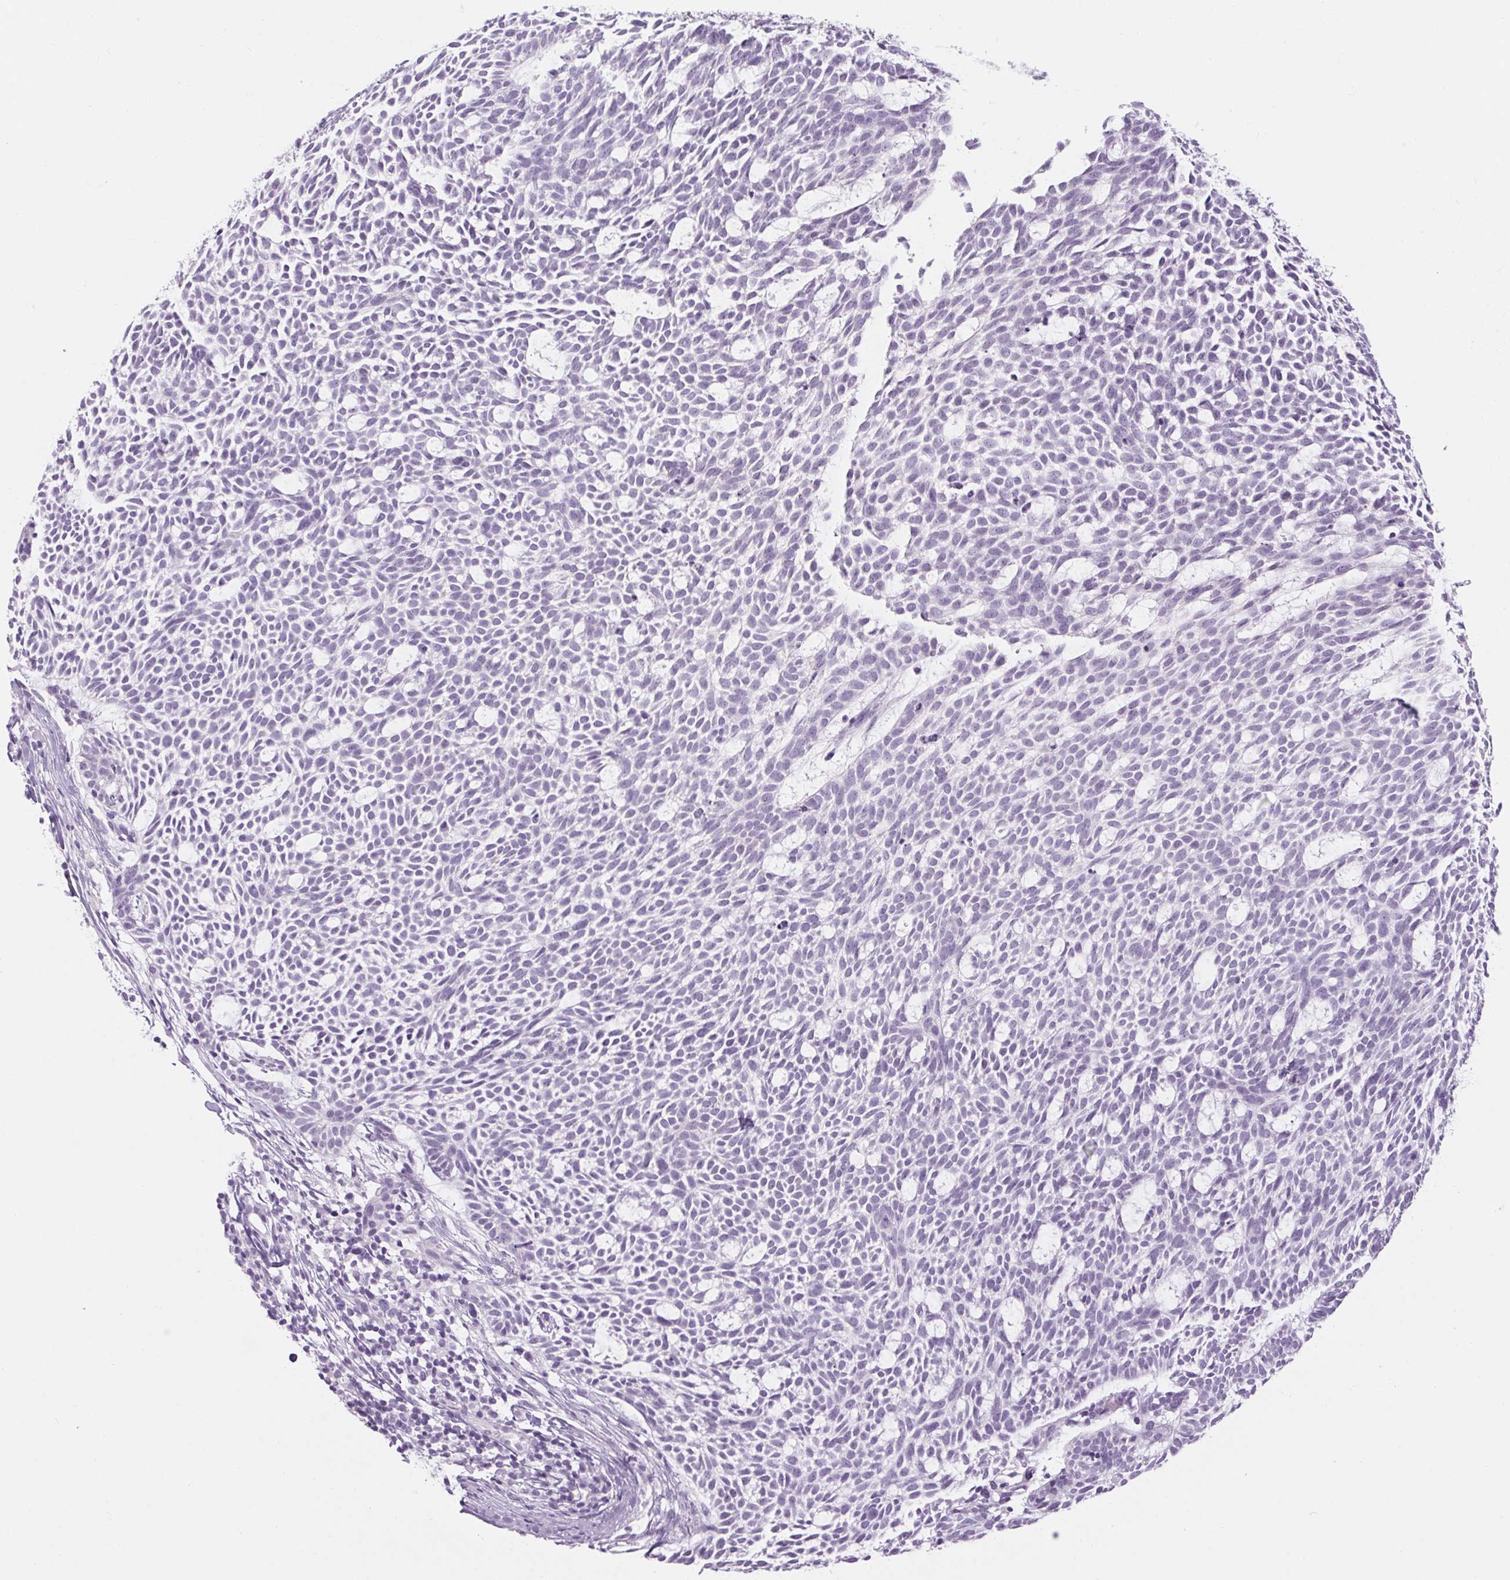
{"staining": {"intensity": "negative", "quantity": "none", "location": "none"}, "tissue": "skin cancer", "cell_type": "Tumor cells", "image_type": "cancer", "snomed": [{"axis": "morphology", "description": "Basal cell carcinoma"}, {"axis": "topography", "description": "Skin"}], "caption": "DAB immunohistochemical staining of human skin cancer displays no significant expression in tumor cells. (Stains: DAB immunohistochemistry with hematoxylin counter stain, Microscopy: brightfield microscopy at high magnification).", "gene": "RPTN", "patient": {"sex": "male", "age": 83}}